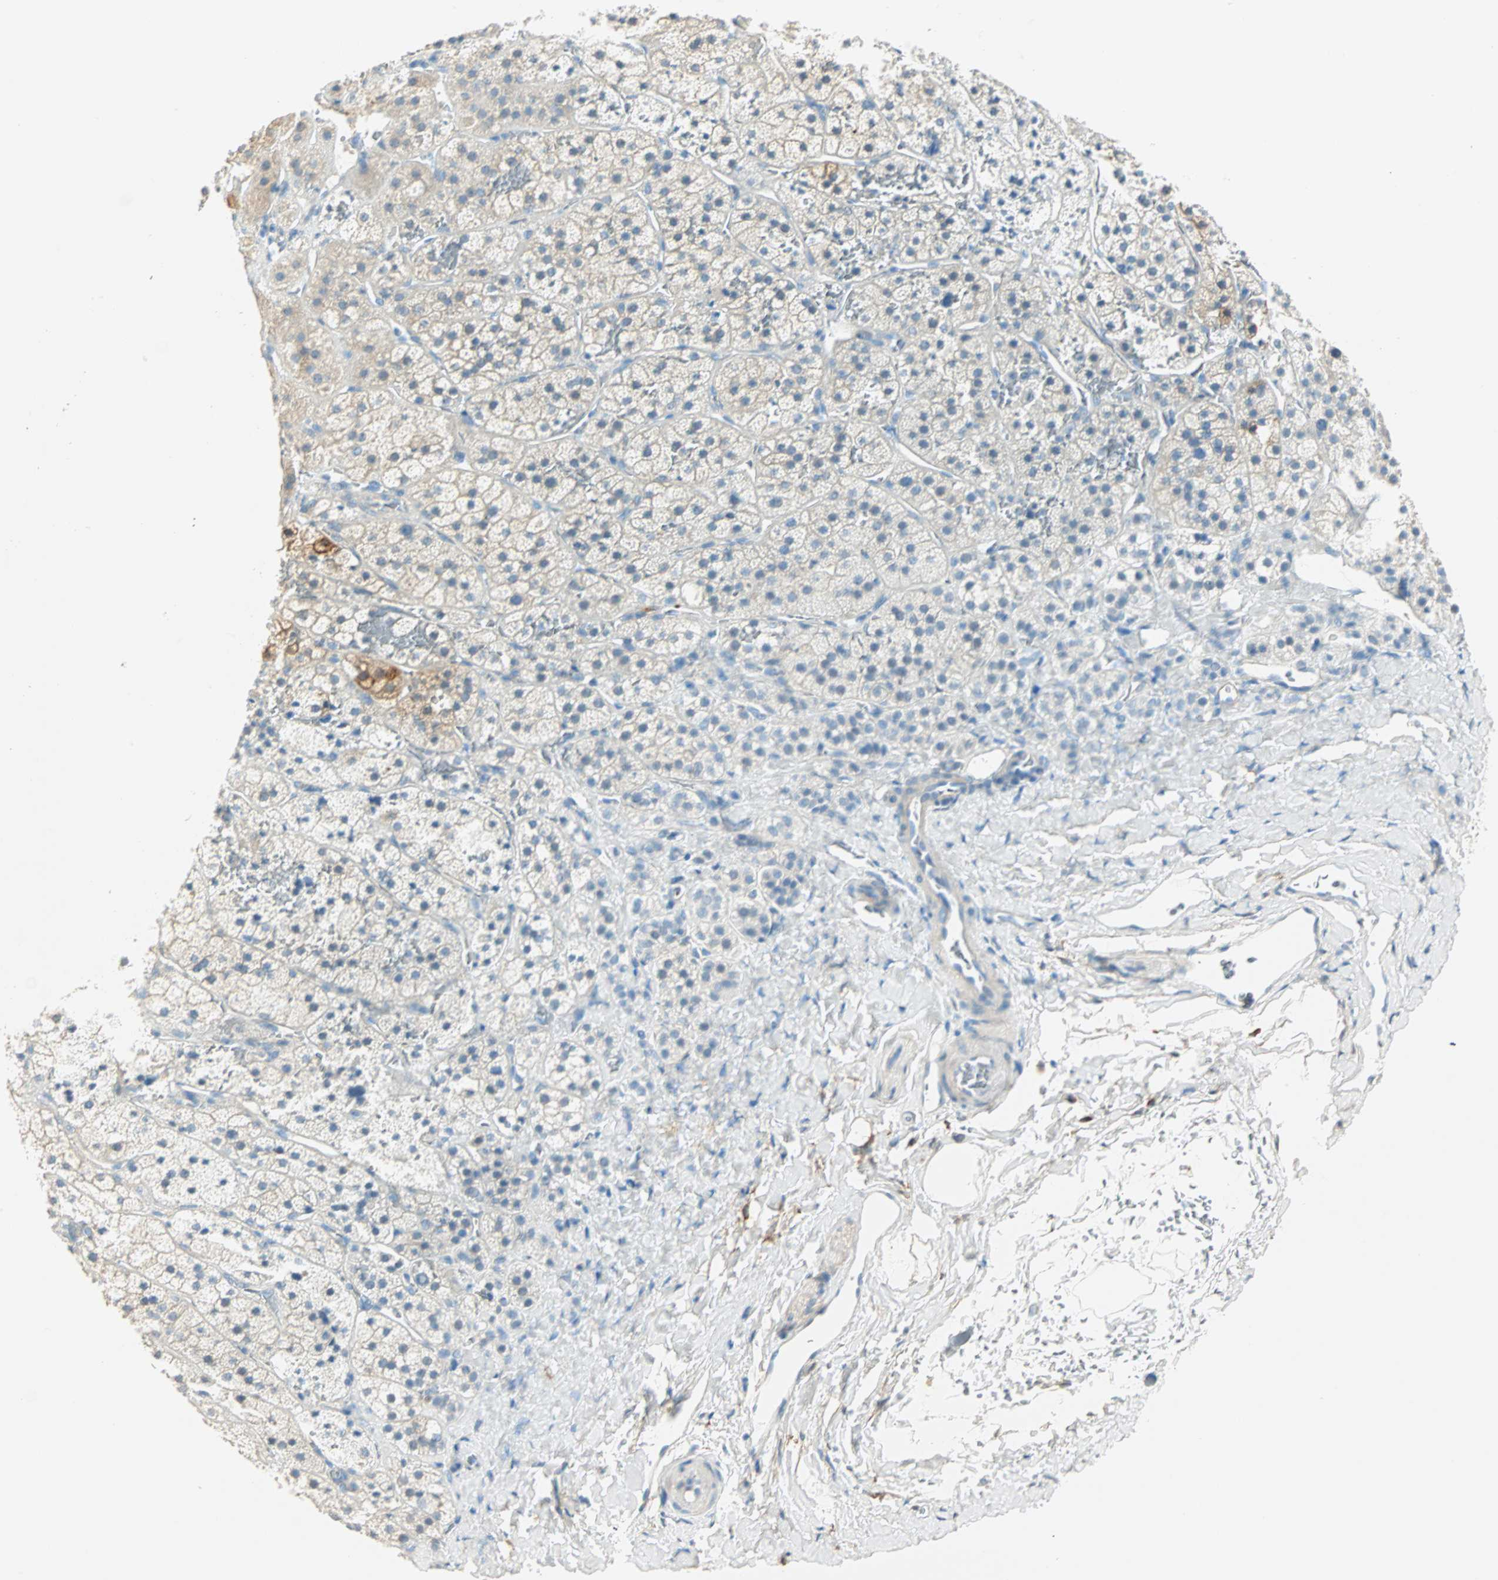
{"staining": {"intensity": "moderate", "quantity": "<25%", "location": "cytoplasmic/membranous"}, "tissue": "adrenal gland", "cell_type": "Glandular cells", "image_type": "normal", "snomed": [{"axis": "morphology", "description": "Normal tissue, NOS"}, {"axis": "topography", "description": "Adrenal gland"}], "caption": "DAB immunohistochemical staining of normal human adrenal gland displays moderate cytoplasmic/membranous protein positivity in approximately <25% of glandular cells. Nuclei are stained in blue.", "gene": "ATF6", "patient": {"sex": "female", "age": 44}}